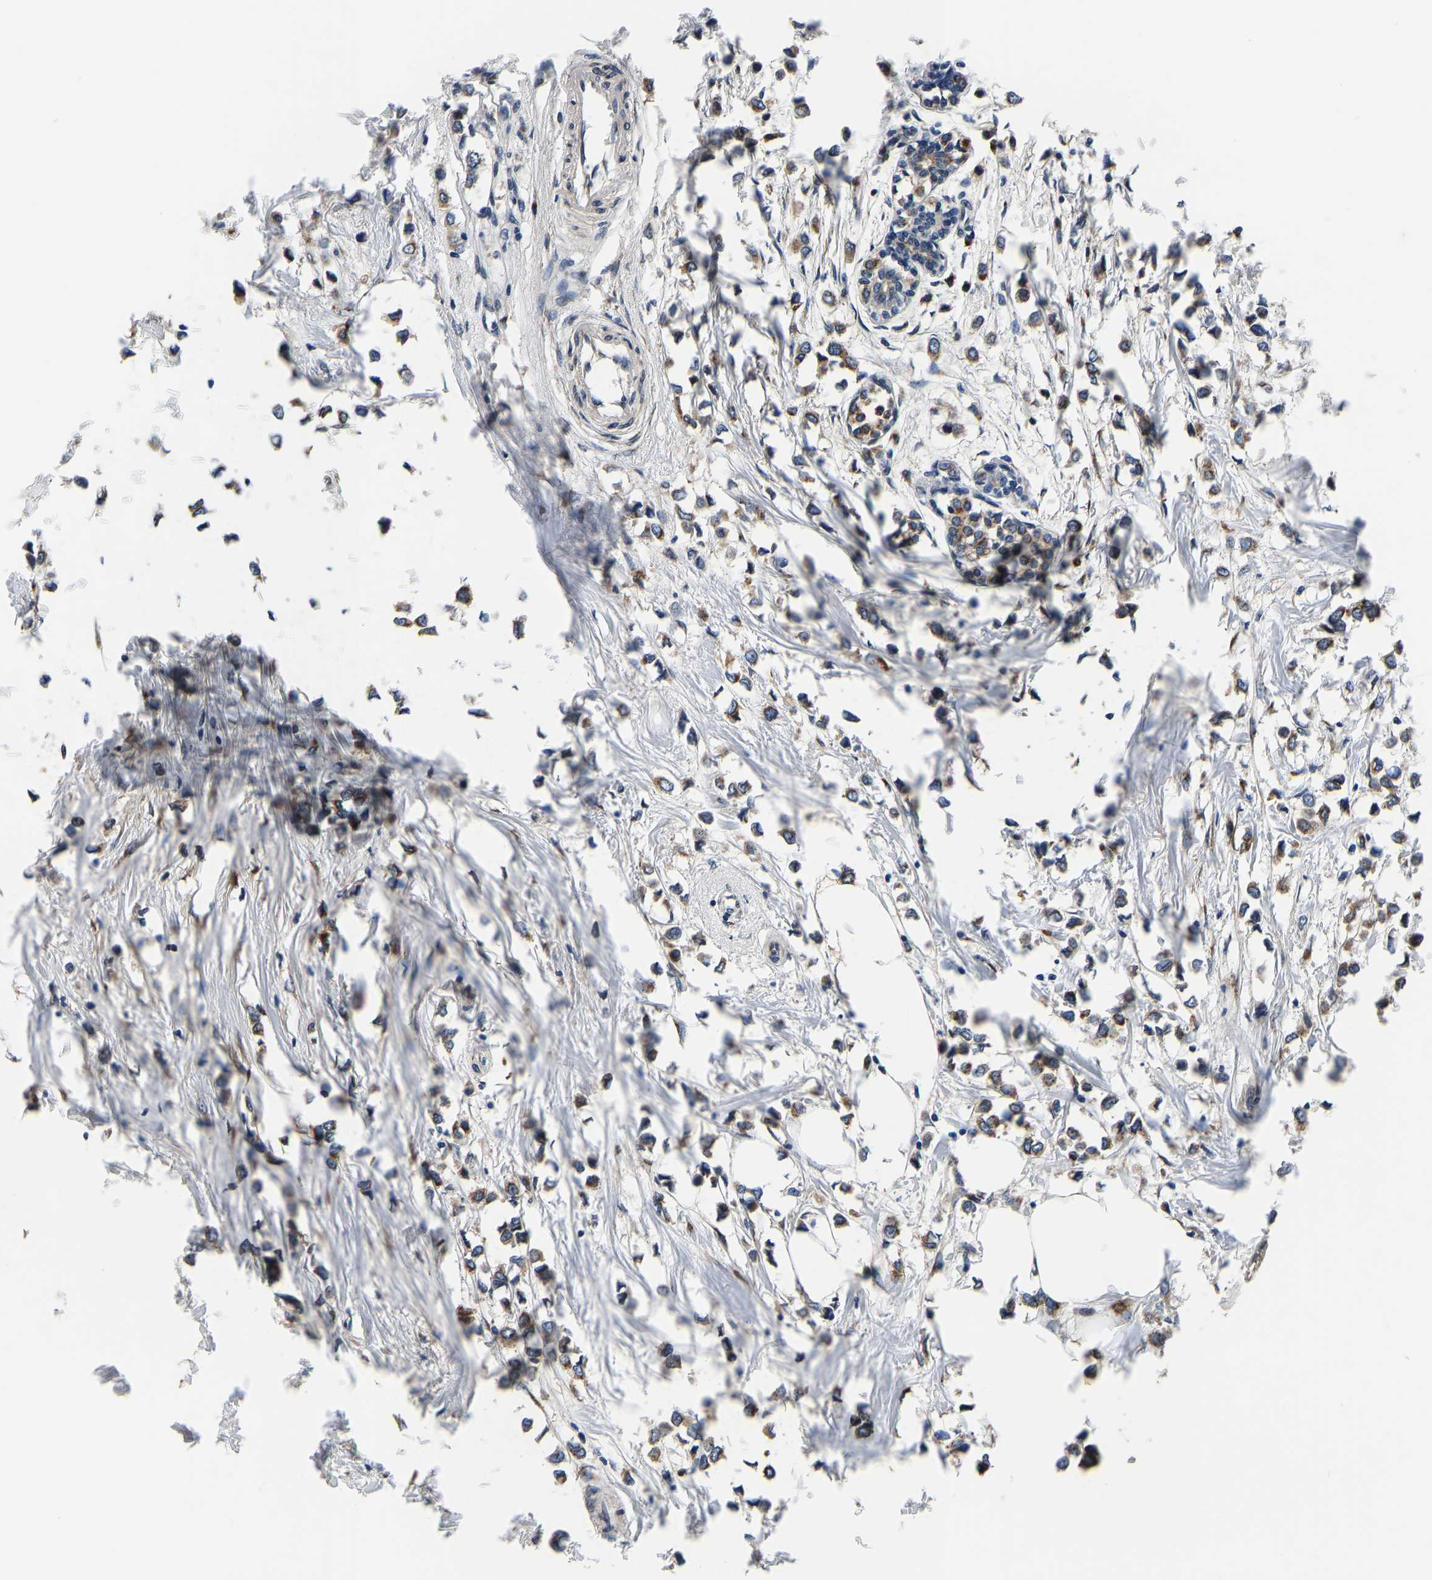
{"staining": {"intensity": "moderate", "quantity": ">75%", "location": "cytoplasmic/membranous"}, "tissue": "breast cancer", "cell_type": "Tumor cells", "image_type": "cancer", "snomed": [{"axis": "morphology", "description": "Lobular carcinoma"}, {"axis": "topography", "description": "Breast"}], "caption": "Breast cancer stained with a protein marker demonstrates moderate staining in tumor cells.", "gene": "RABAC1", "patient": {"sex": "female", "age": 51}}